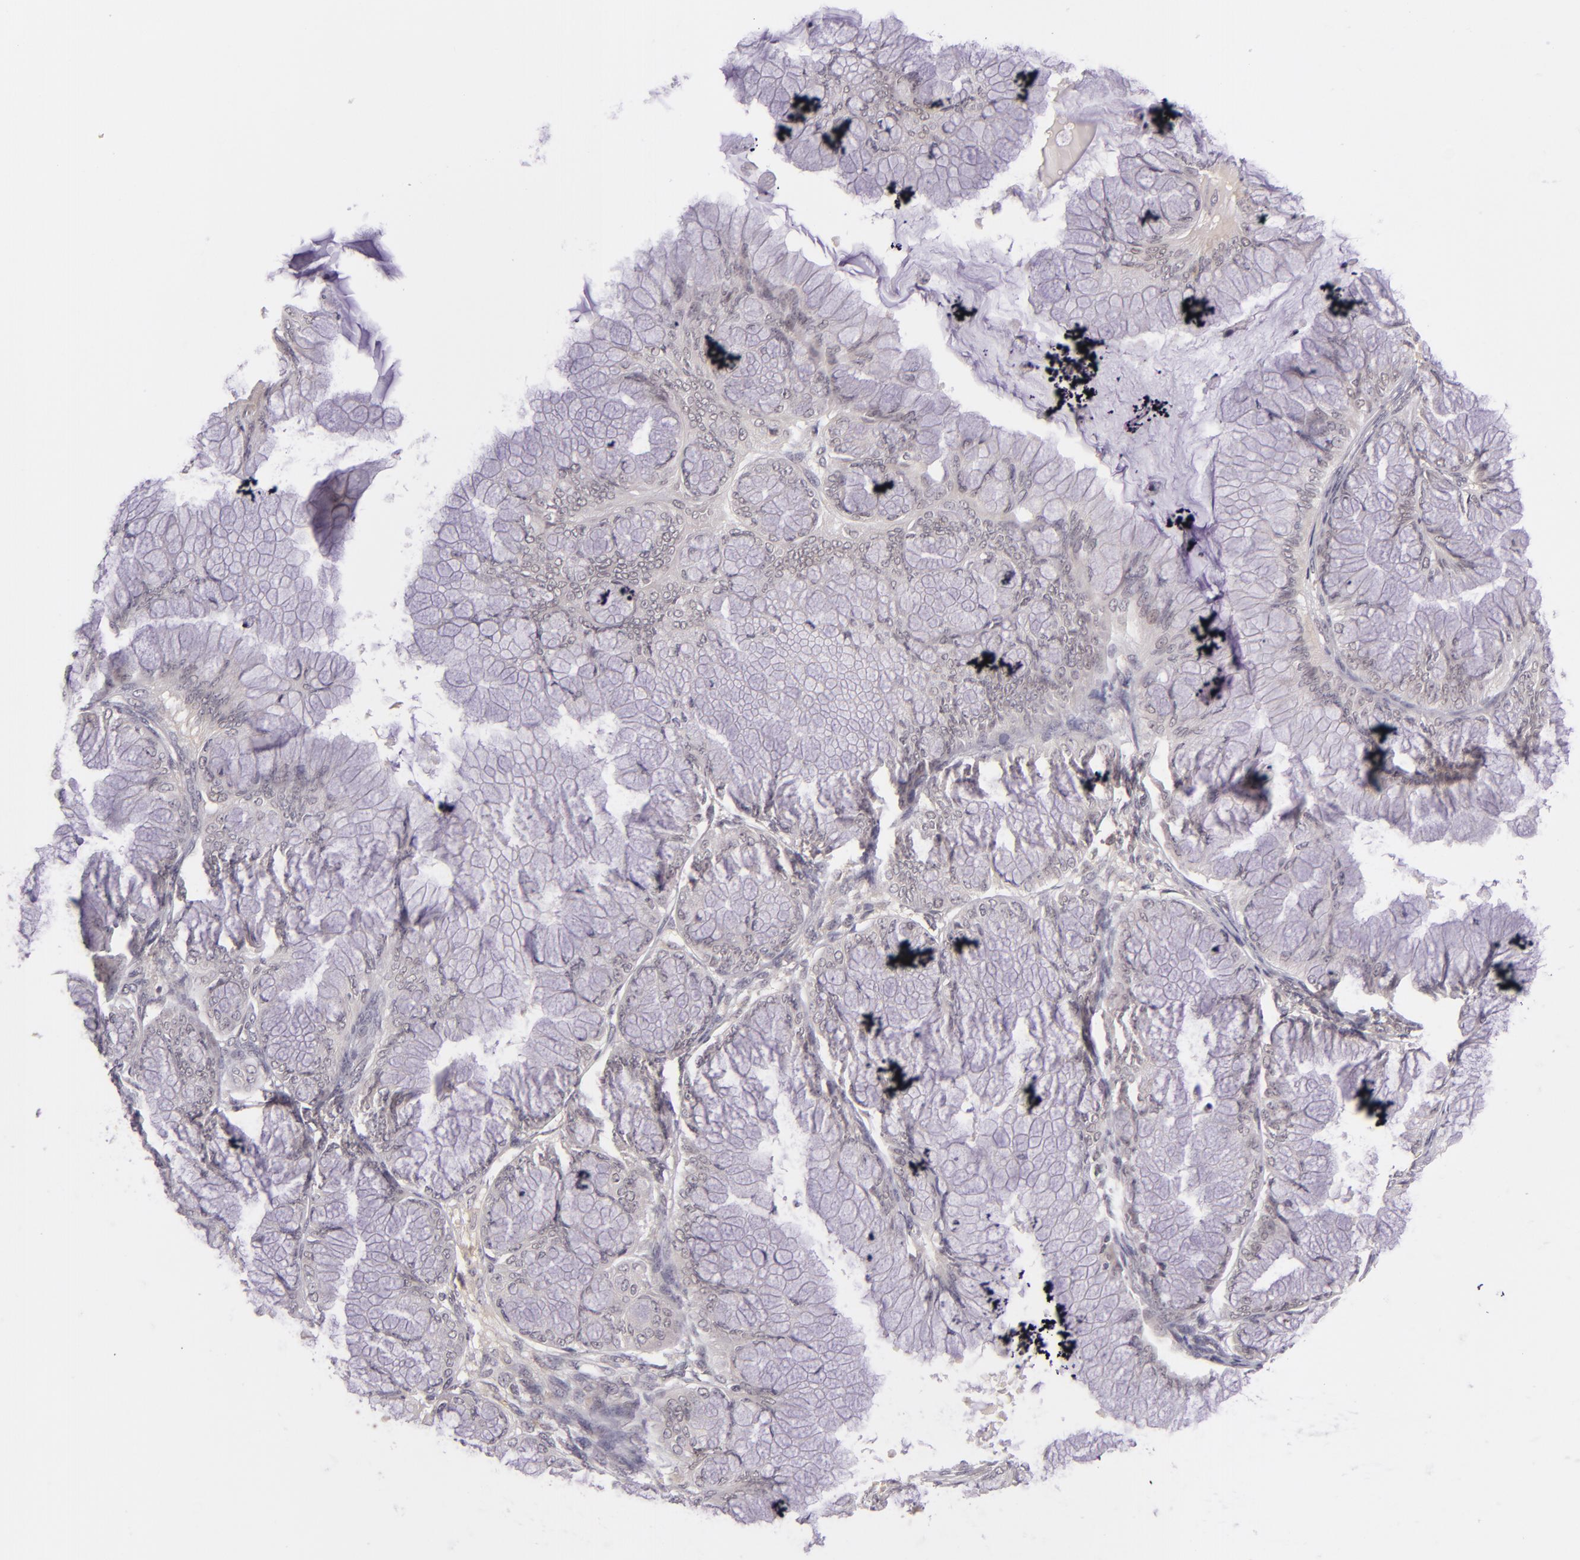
{"staining": {"intensity": "negative", "quantity": "none", "location": "none"}, "tissue": "ovarian cancer", "cell_type": "Tumor cells", "image_type": "cancer", "snomed": [{"axis": "morphology", "description": "Cystadenocarcinoma, mucinous, NOS"}, {"axis": "topography", "description": "Ovary"}], "caption": "Mucinous cystadenocarcinoma (ovarian) was stained to show a protein in brown. There is no significant staining in tumor cells. (DAB (3,3'-diaminobenzidine) immunohistochemistry (IHC) with hematoxylin counter stain).", "gene": "CASP8", "patient": {"sex": "female", "age": 63}}